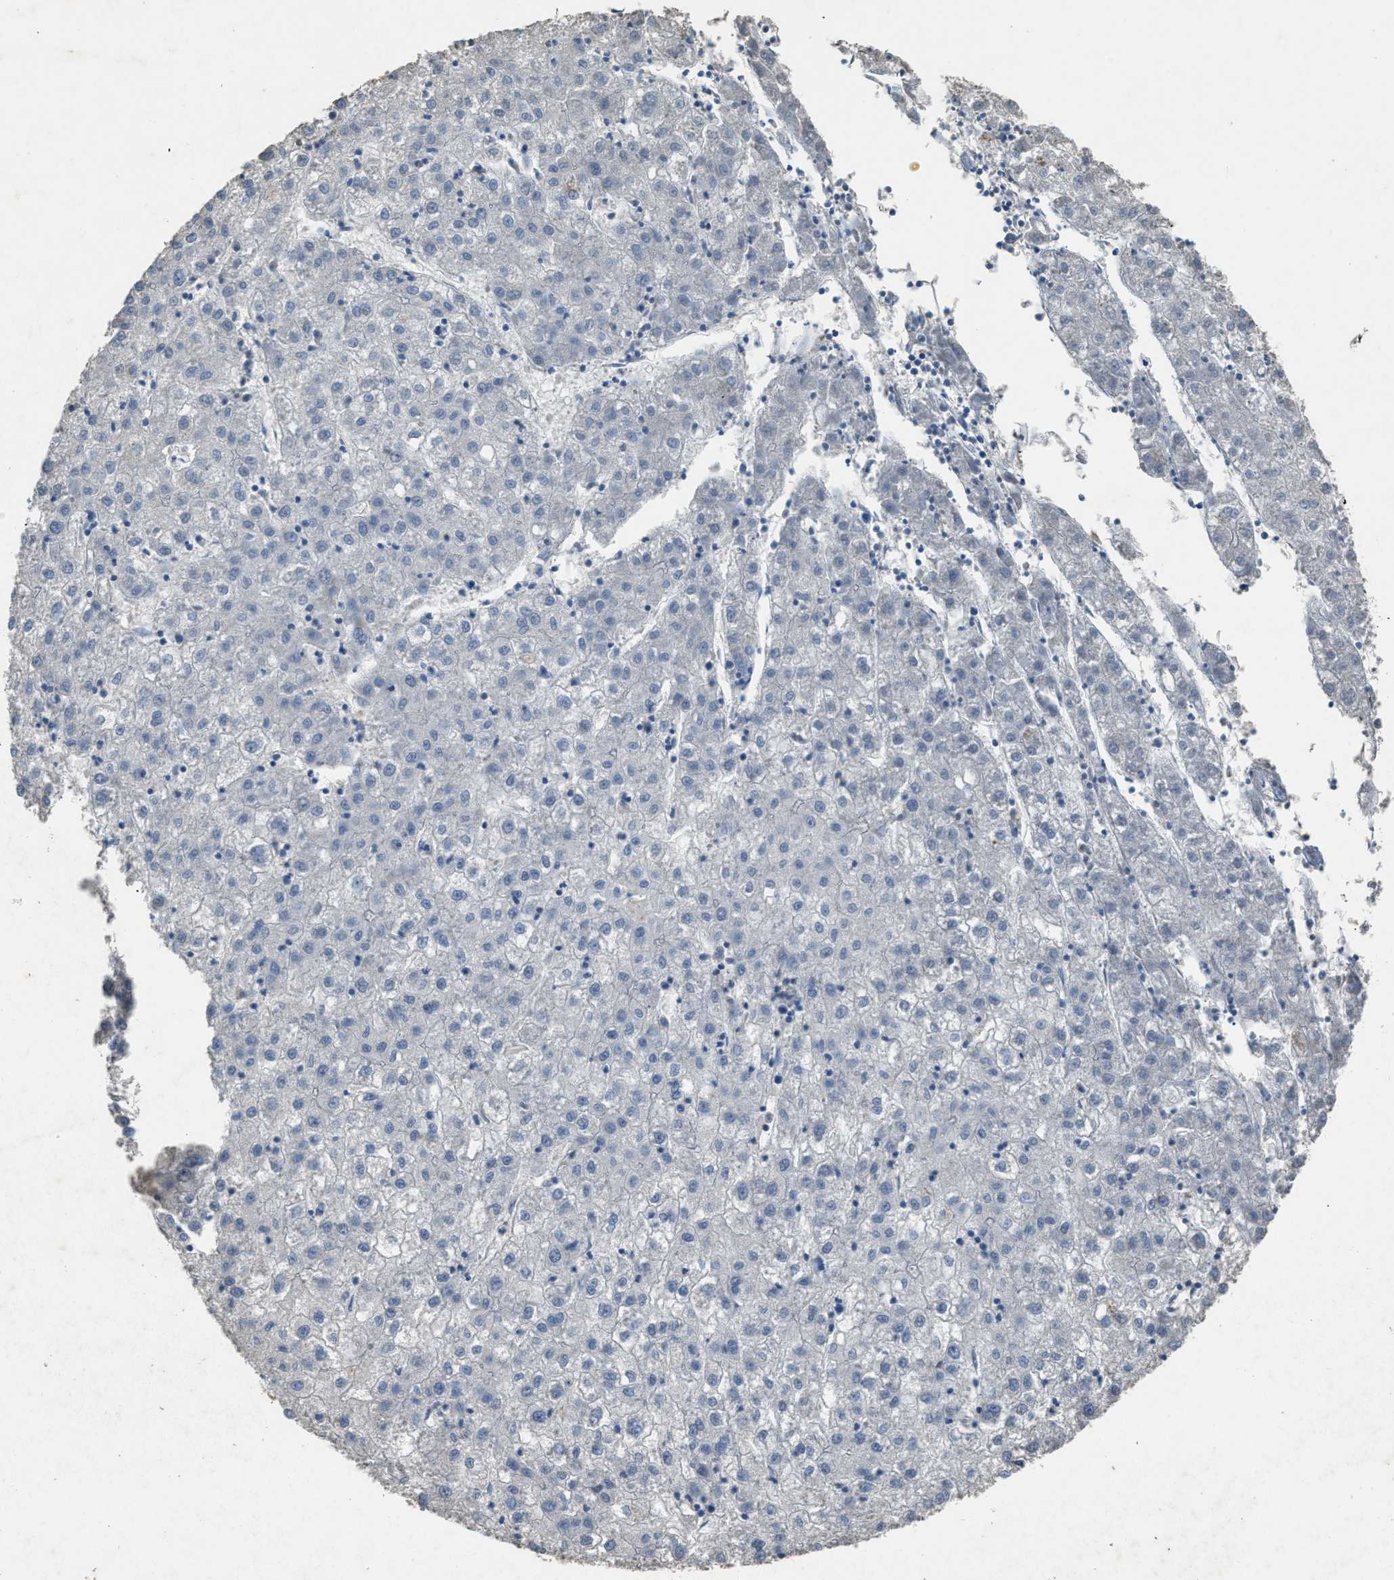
{"staining": {"intensity": "negative", "quantity": "none", "location": "none"}, "tissue": "liver cancer", "cell_type": "Tumor cells", "image_type": "cancer", "snomed": [{"axis": "morphology", "description": "Carcinoma, Hepatocellular, NOS"}, {"axis": "topography", "description": "Liver"}], "caption": "Immunohistochemistry of human liver hepatocellular carcinoma reveals no expression in tumor cells.", "gene": "OR51E1", "patient": {"sex": "male", "age": 72}}